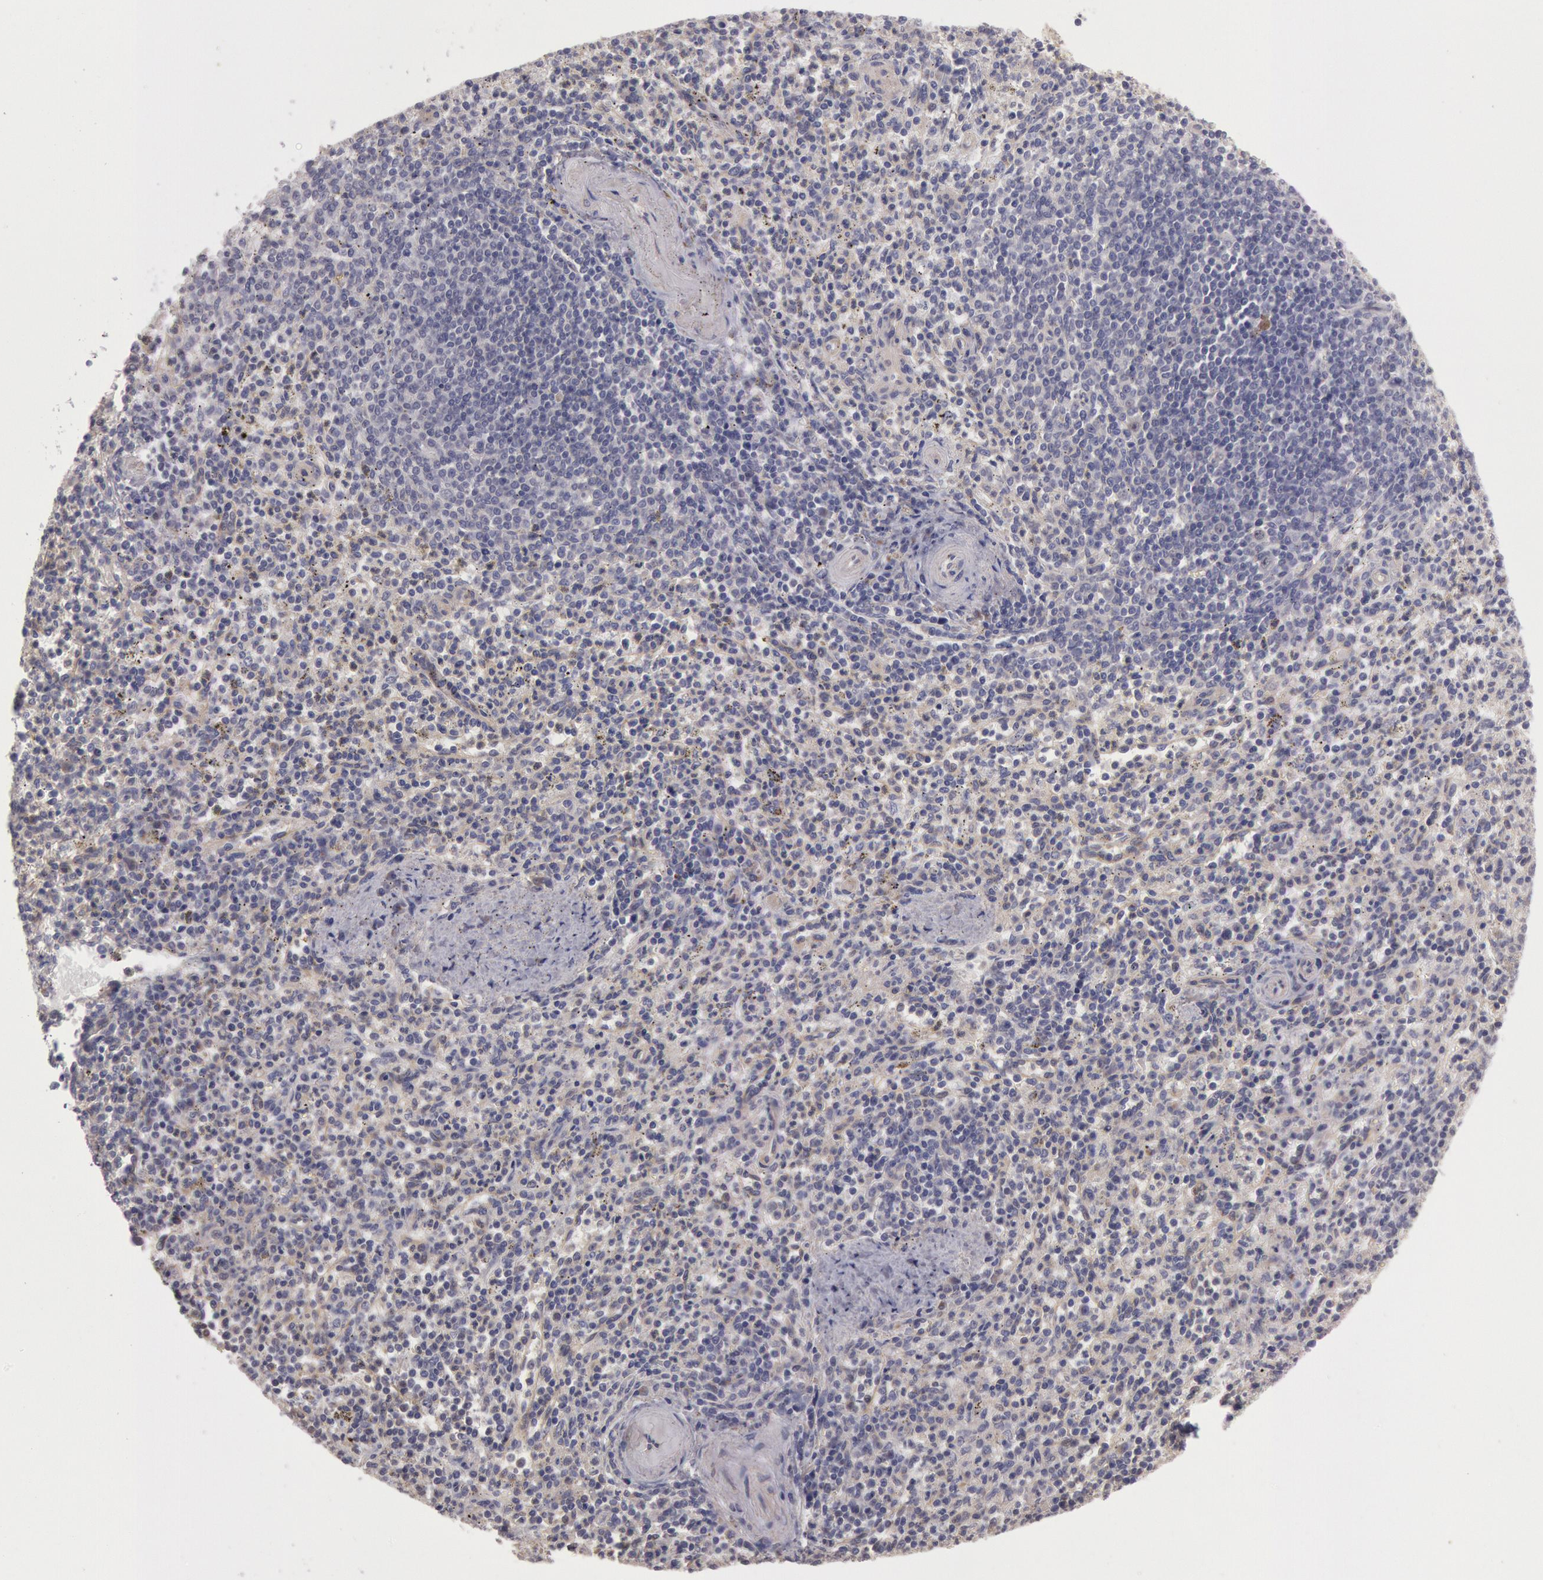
{"staining": {"intensity": "negative", "quantity": "none", "location": "none"}, "tissue": "spleen", "cell_type": "Cells in red pulp", "image_type": "normal", "snomed": [{"axis": "morphology", "description": "Normal tissue, NOS"}, {"axis": "topography", "description": "Spleen"}], "caption": "Immunohistochemistry image of benign spleen: human spleen stained with DAB (3,3'-diaminobenzidine) exhibits no significant protein positivity in cells in red pulp. (DAB (3,3'-diaminobenzidine) immunohistochemistry (IHC), high magnification).", "gene": "AMOTL1", "patient": {"sex": "male", "age": 72}}